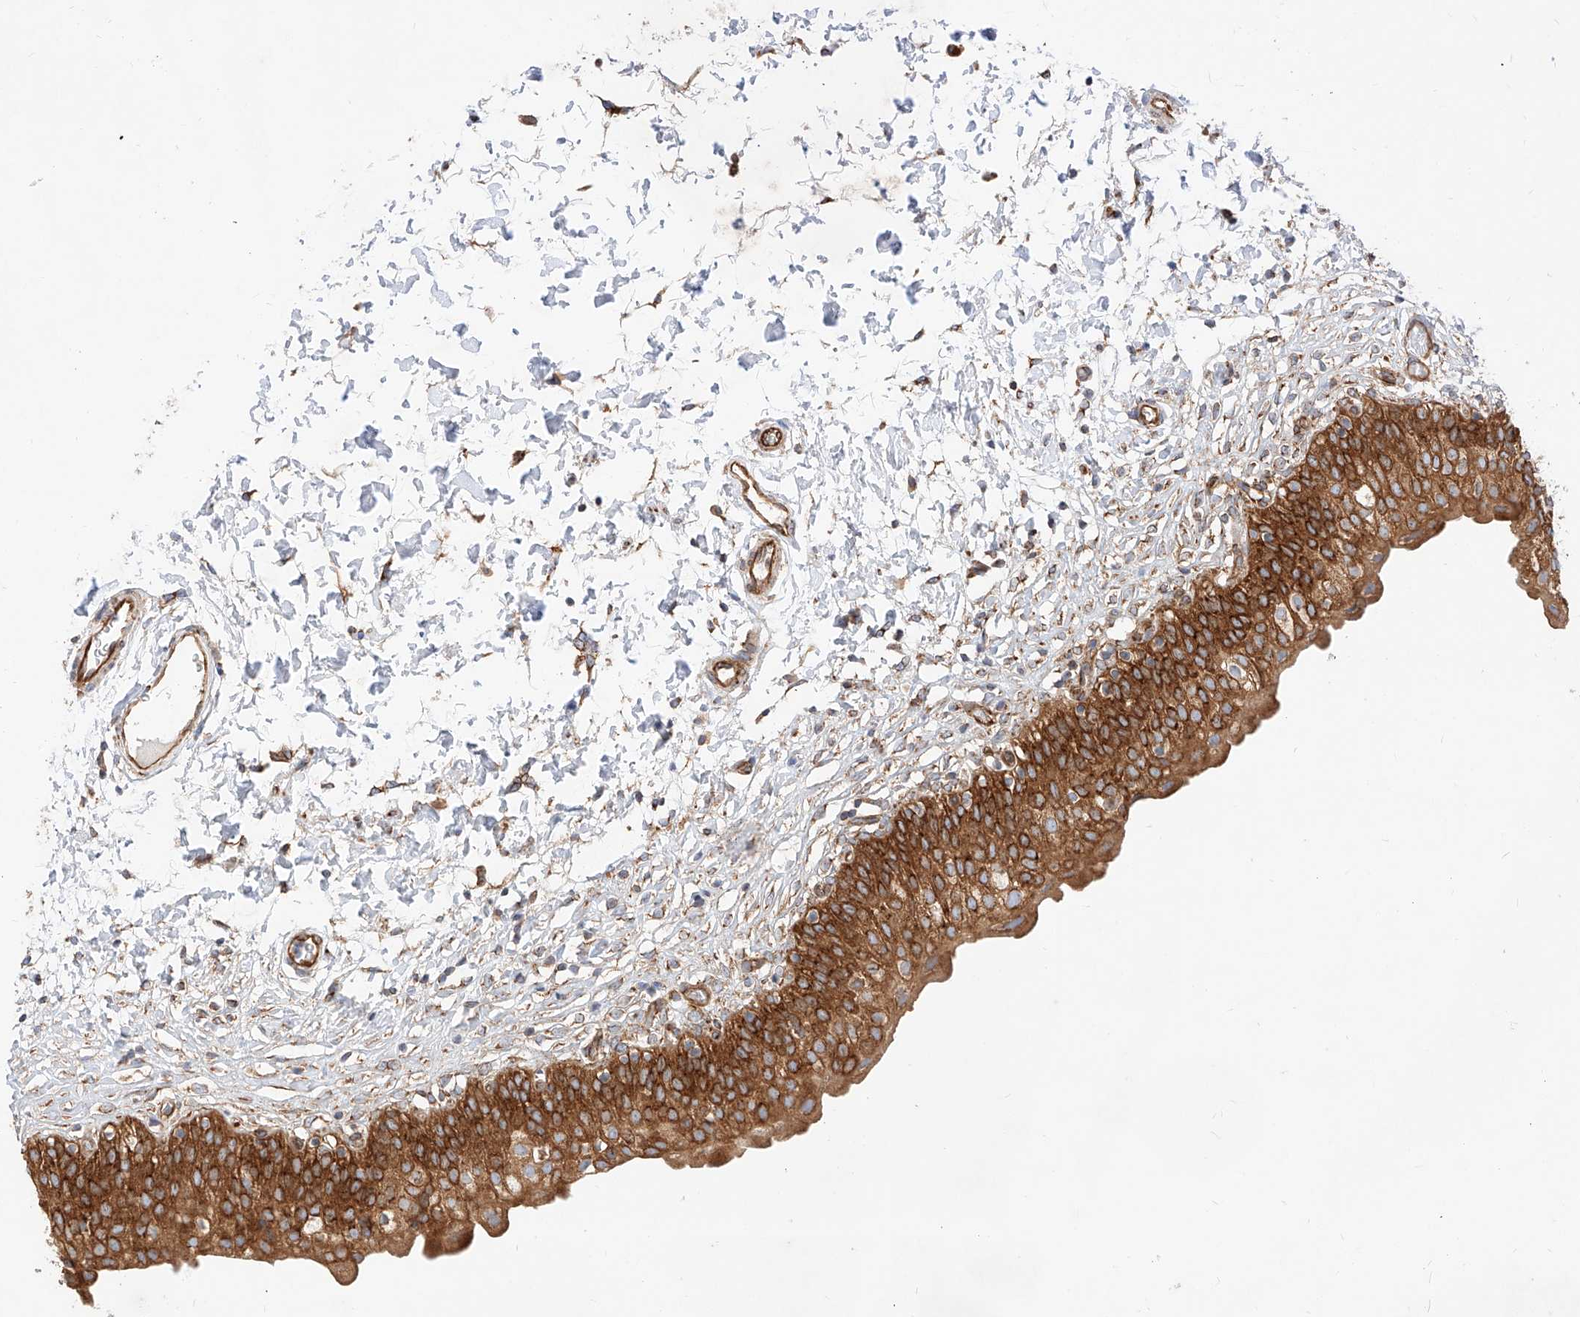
{"staining": {"intensity": "strong", "quantity": ">75%", "location": "cytoplasmic/membranous"}, "tissue": "urinary bladder", "cell_type": "Urothelial cells", "image_type": "normal", "snomed": [{"axis": "morphology", "description": "Normal tissue, NOS"}, {"axis": "topography", "description": "Urinary bladder"}], "caption": "Immunohistochemistry (IHC) photomicrograph of unremarkable human urinary bladder stained for a protein (brown), which reveals high levels of strong cytoplasmic/membranous staining in about >75% of urothelial cells.", "gene": "CSGALNACT2", "patient": {"sex": "male", "age": 55}}